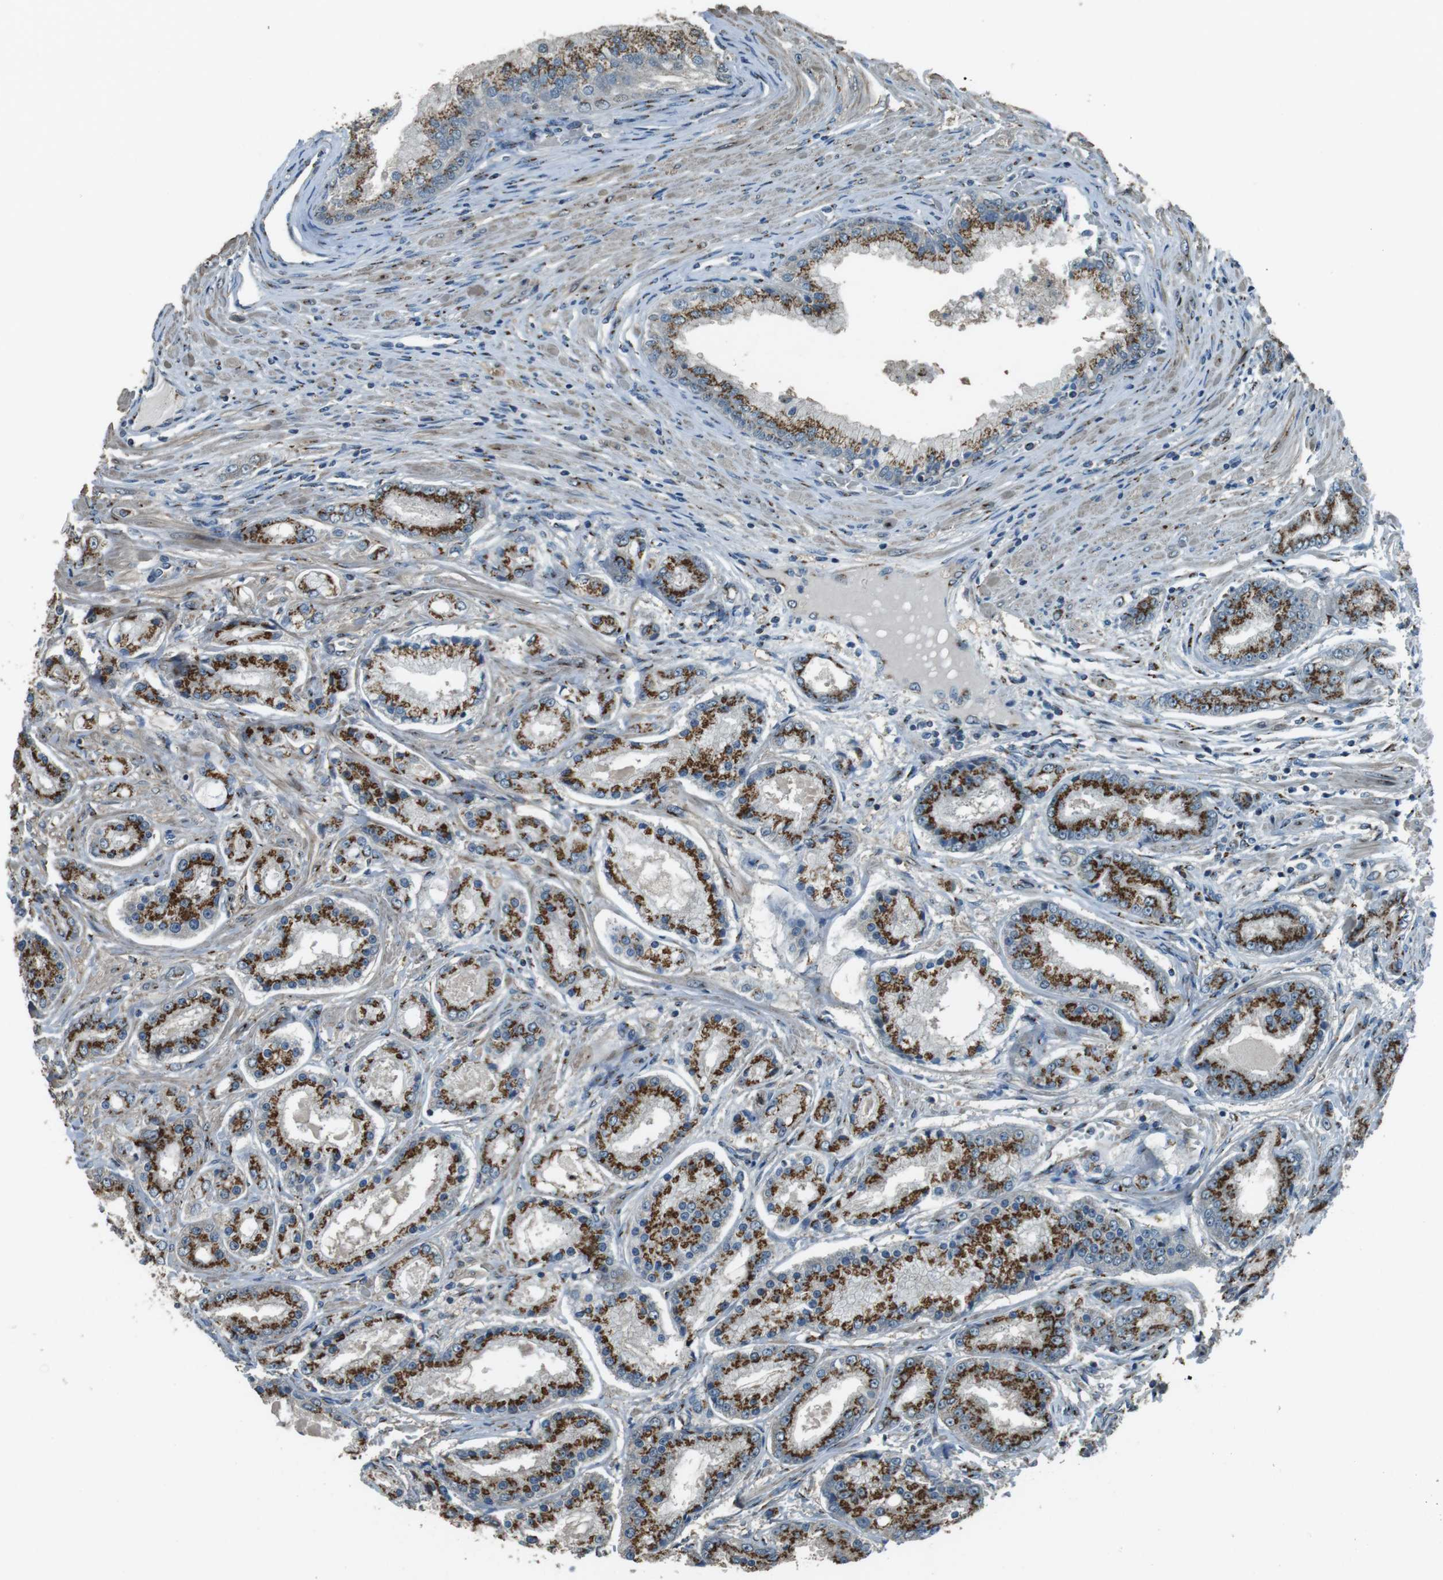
{"staining": {"intensity": "moderate", "quantity": ">75%", "location": "cytoplasmic/membranous"}, "tissue": "prostate cancer", "cell_type": "Tumor cells", "image_type": "cancer", "snomed": [{"axis": "morphology", "description": "Adenocarcinoma, High grade"}, {"axis": "topography", "description": "Prostate"}], "caption": "Prostate cancer stained with a protein marker displays moderate staining in tumor cells.", "gene": "TMEM115", "patient": {"sex": "male", "age": 59}}